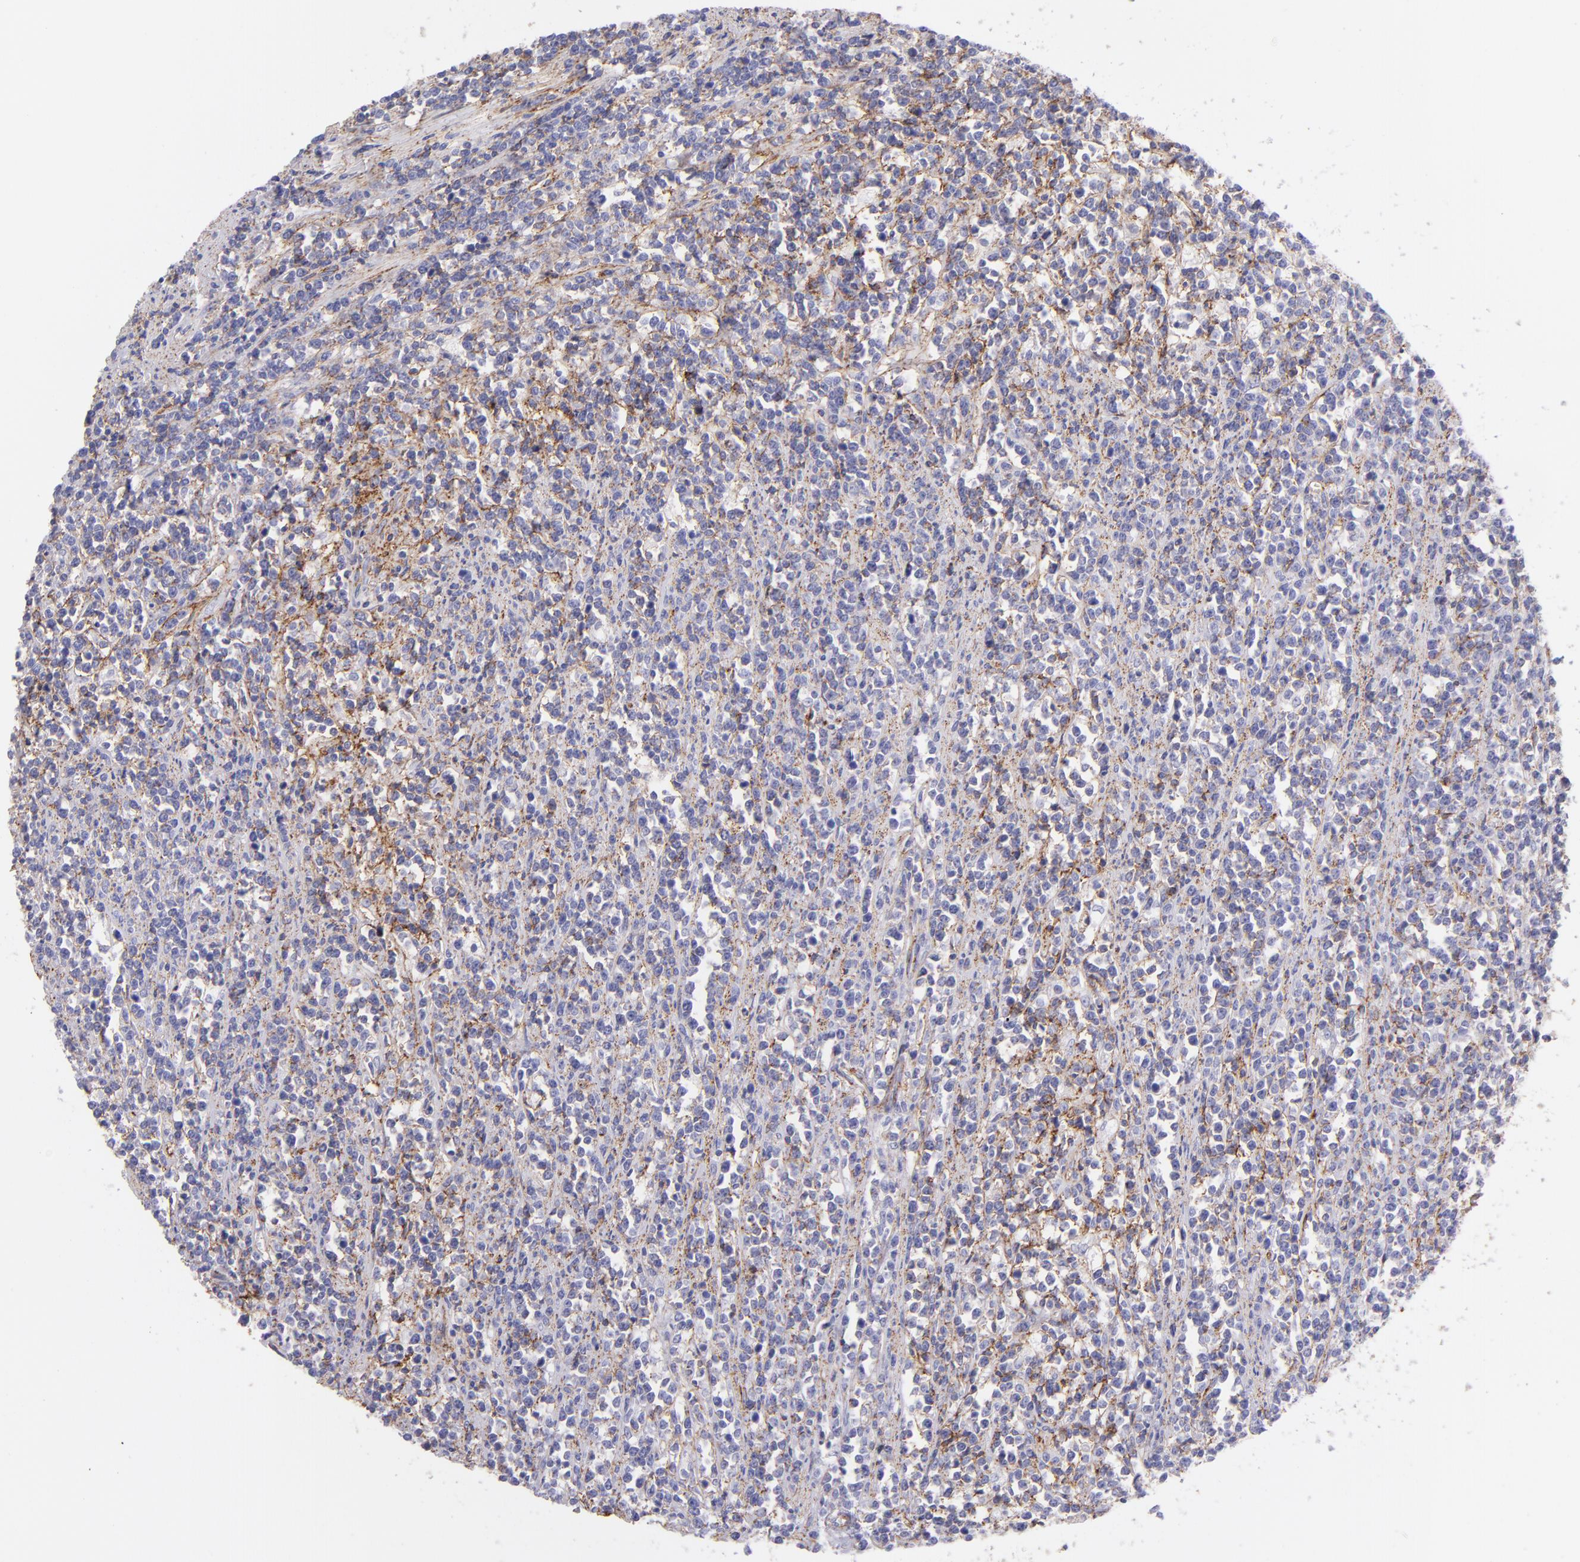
{"staining": {"intensity": "moderate", "quantity": ">75%", "location": "cytoplasmic/membranous"}, "tissue": "lymphoma", "cell_type": "Tumor cells", "image_type": "cancer", "snomed": [{"axis": "morphology", "description": "Malignant lymphoma, non-Hodgkin's type, High grade"}, {"axis": "topography", "description": "Small intestine"}, {"axis": "topography", "description": "Colon"}], "caption": "Immunohistochemistry (IHC) (DAB (3,3'-diaminobenzidine)) staining of lymphoma reveals moderate cytoplasmic/membranous protein expression in about >75% of tumor cells. The protein is shown in brown color, while the nuclei are stained blue.", "gene": "CD81", "patient": {"sex": "male", "age": 8}}